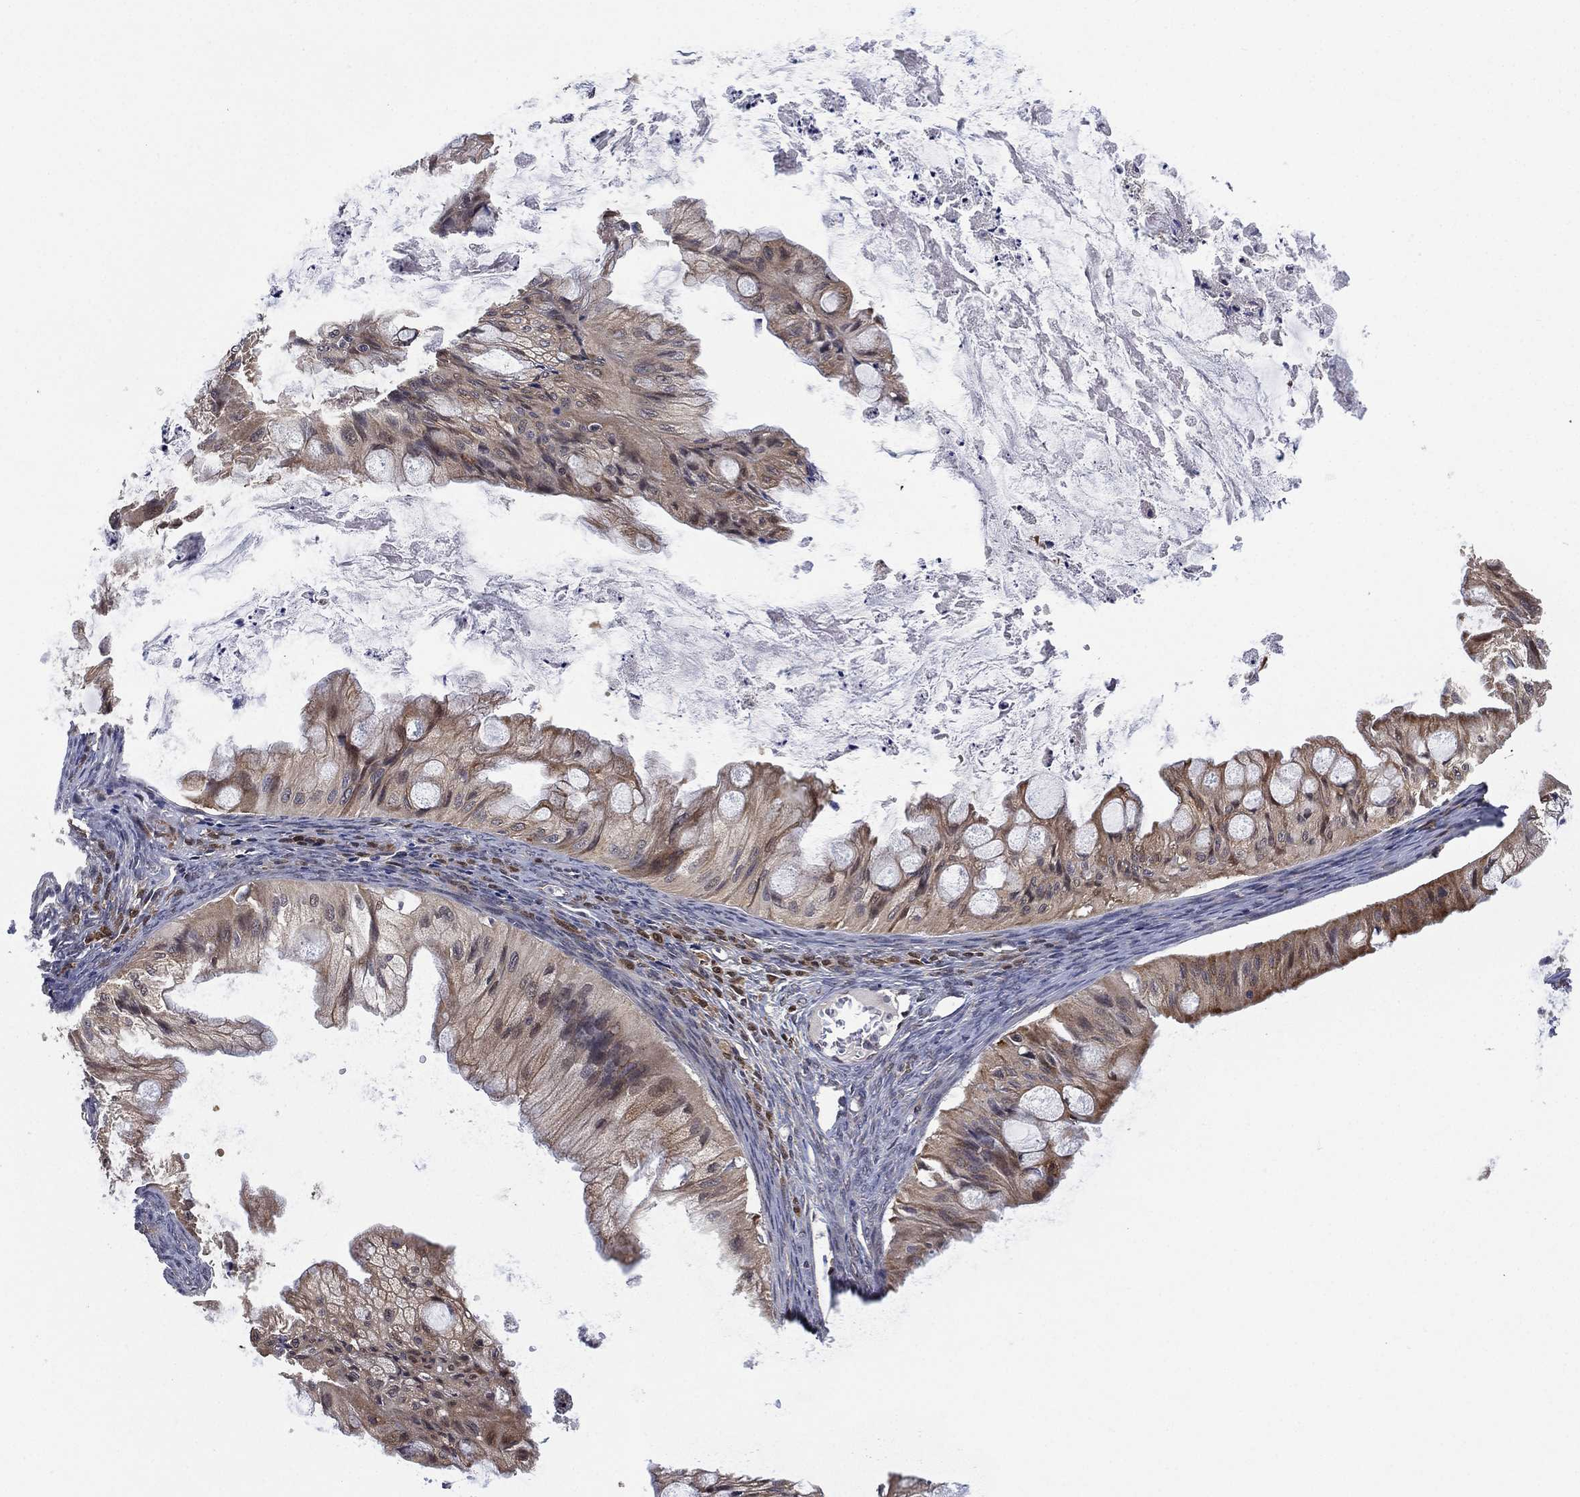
{"staining": {"intensity": "weak", "quantity": ">75%", "location": "cytoplasmic/membranous"}, "tissue": "ovarian cancer", "cell_type": "Tumor cells", "image_type": "cancer", "snomed": [{"axis": "morphology", "description": "Cystadenocarcinoma, mucinous, NOS"}, {"axis": "topography", "description": "Ovary"}], "caption": "A histopathology image of human ovarian cancer stained for a protein demonstrates weak cytoplasmic/membranous brown staining in tumor cells.", "gene": "SELENOO", "patient": {"sex": "female", "age": 57}}